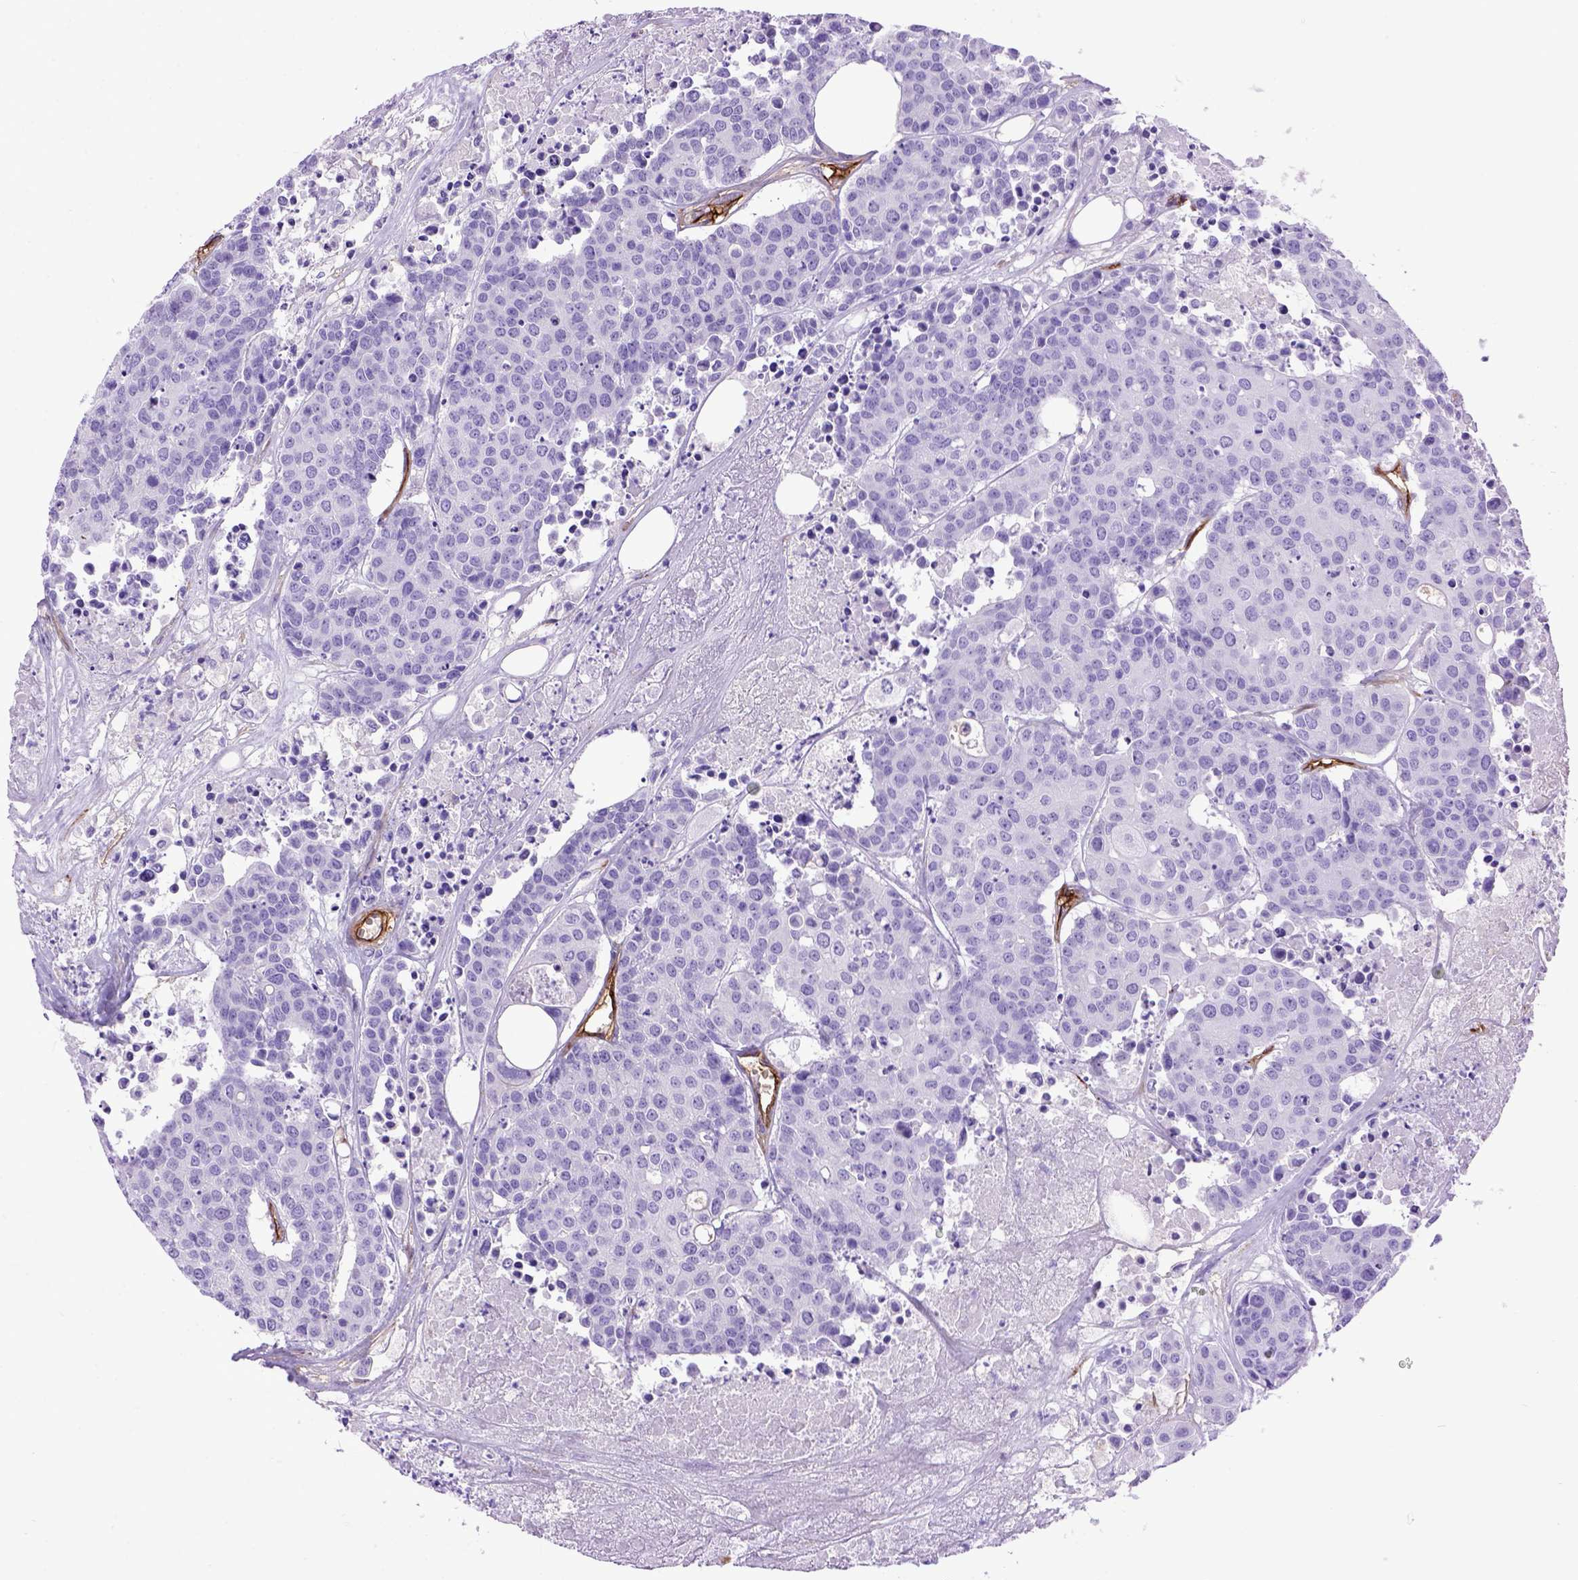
{"staining": {"intensity": "negative", "quantity": "none", "location": "none"}, "tissue": "carcinoid", "cell_type": "Tumor cells", "image_type": "cancer", "snomed": [{"axis": "morphology", "description": "Carcinoid, malignant, NOS"}, {"axis": "topography", "description": "Colon"}], "caption": "This is a image of immunohistochemistry (IHC) staining of carcinoid, which shows no expression in tumor cells.", "gene": "ENG", "patient": {"sex": "male", "age": 81}}